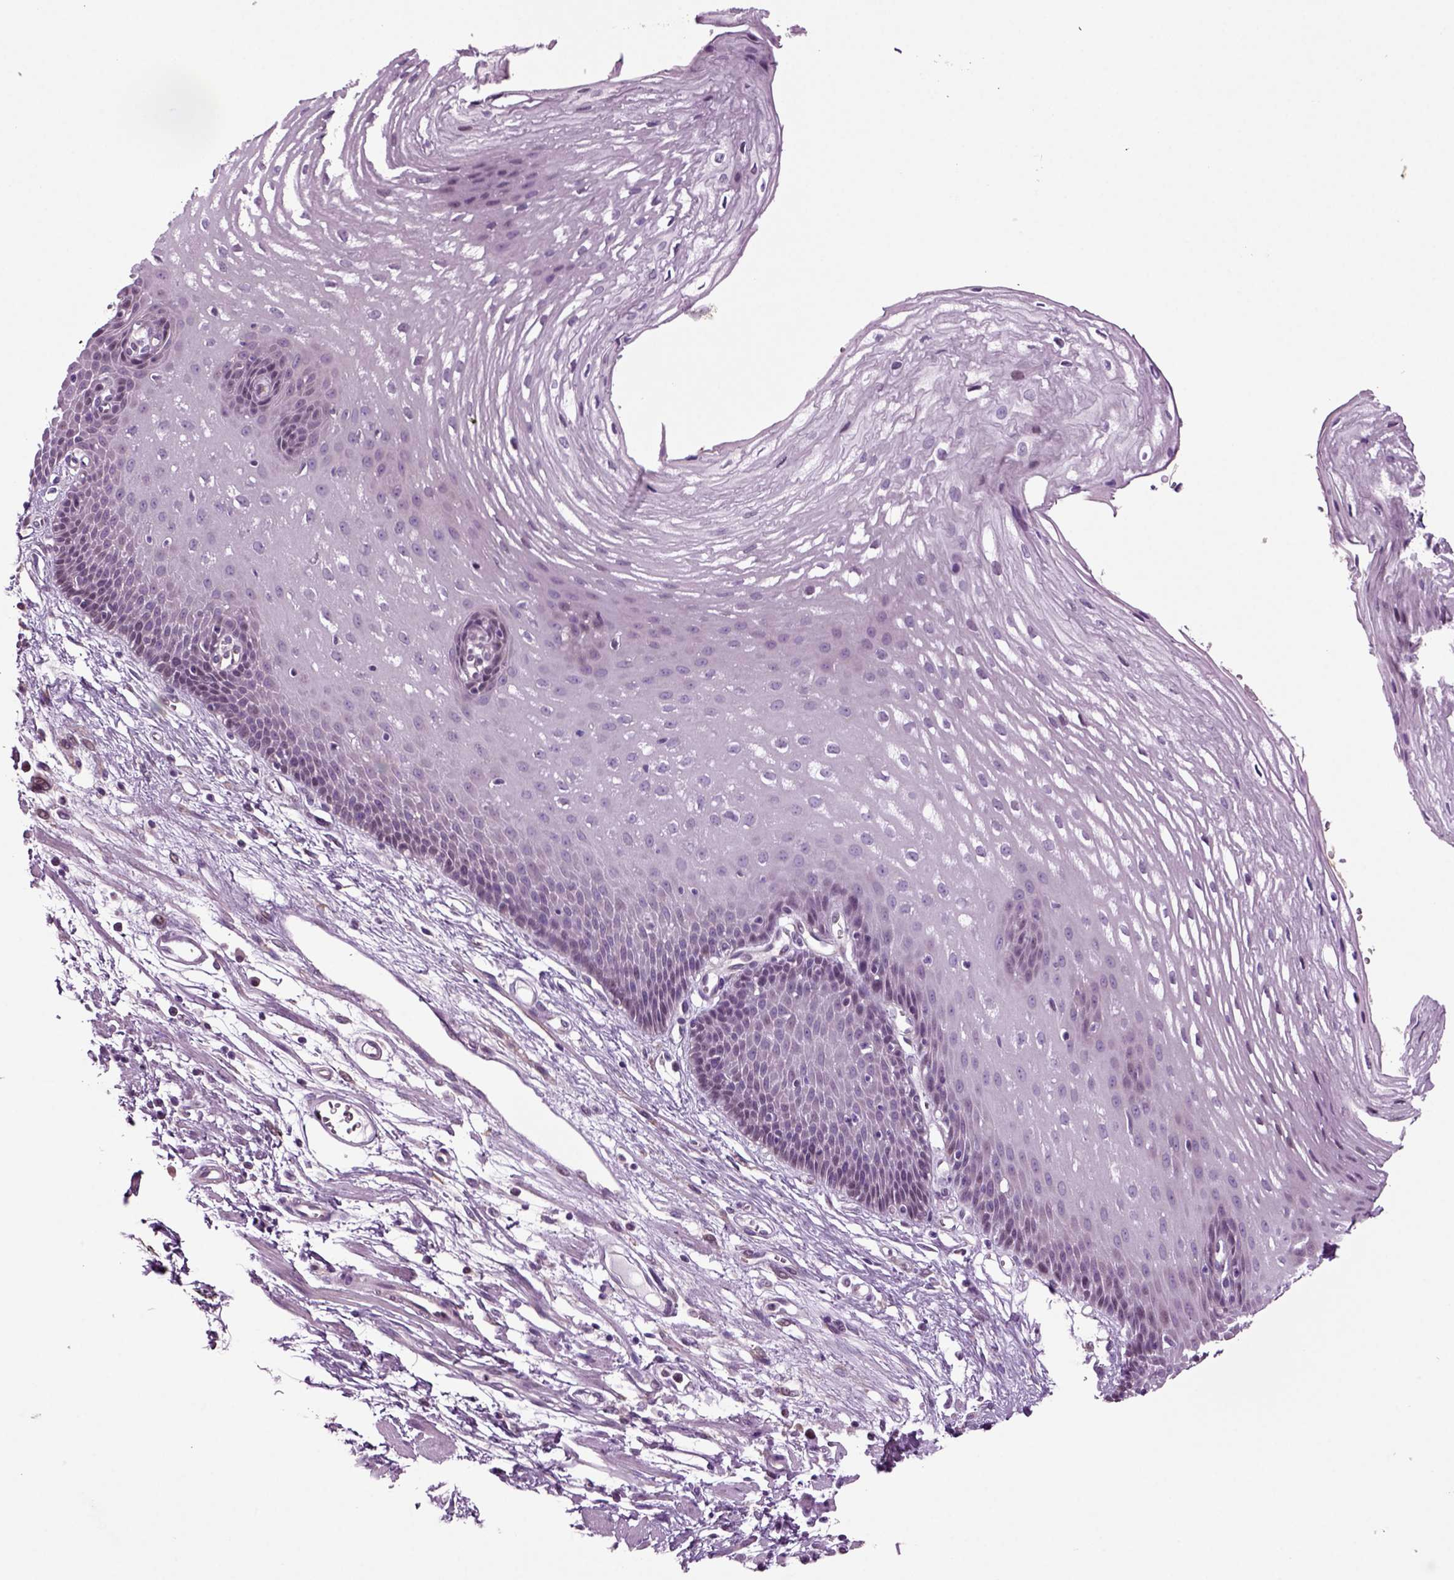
{"staining": {"intensity": "negative", "quantity": "none", "location": "none"}, "tissue": "esophagus", "cell_type": "Squamous epithelial cells", "image_type": "normal", "snomed": [{"axis": "morphology", "description": "Normal tissue, NOS"}, {"axis": "topography", "description": "Esophagus"}], "caption": "This is an immunohistochemistry (IHC) photomicrograph of benign human esophagus. There is no staining in squamous epithelial cells.", "gene": "ARID3A", "patient": {"sex": "male", "age": 72}}